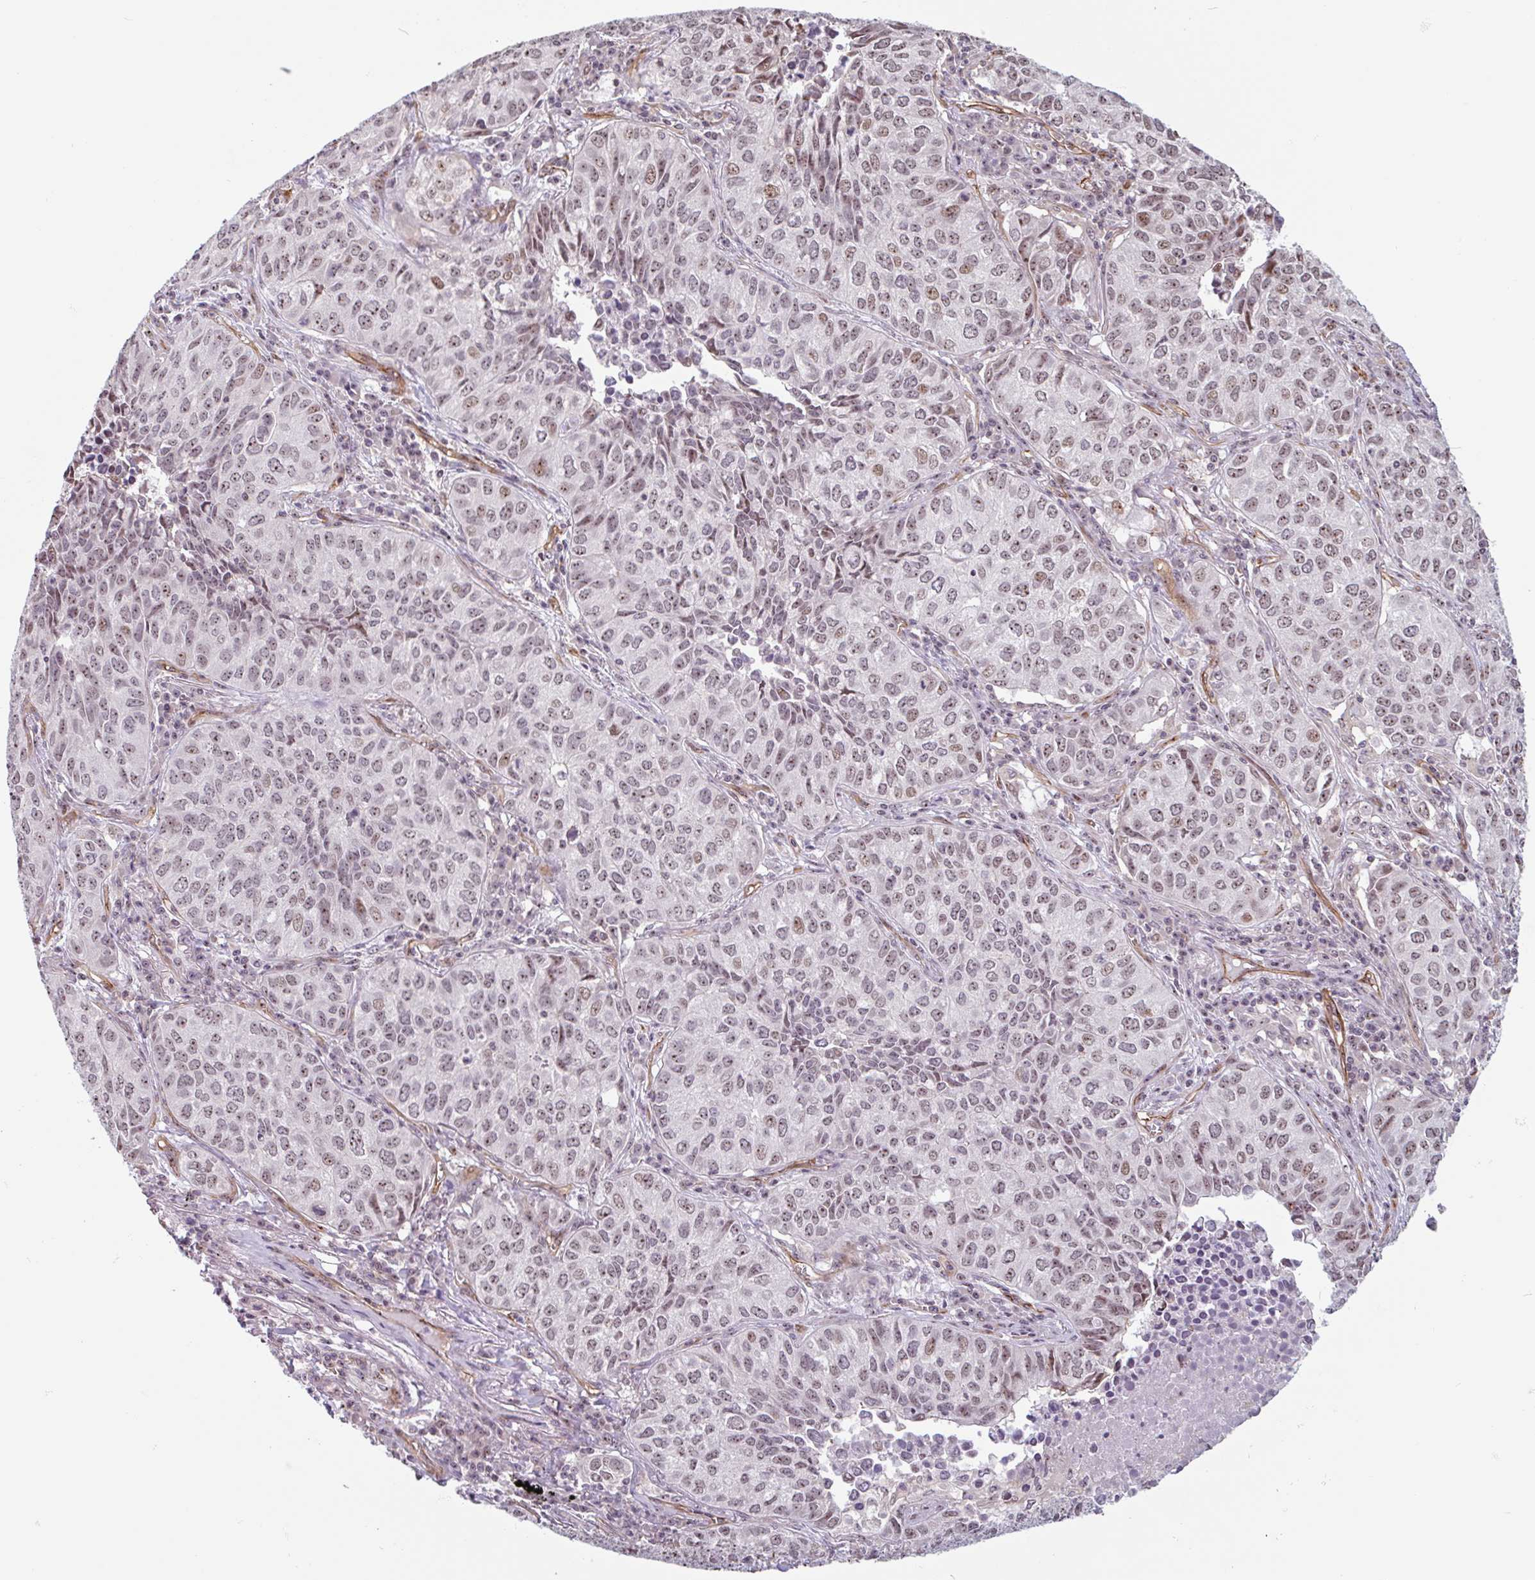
{"staining": {"intensity": "moderate", "quantity": "25%-75%", "location": "nuclear"}, "tissue": "lung cancer", "cell_type": "Tumor cells", "image_type": "cancer", "snomed": [{"axis": "morphology", "description": "Adenocarcinoma, NOS"}, {"axis": "topography", "description": "Lung"}], "caption": "The image reveals staining of lung adenocarcinoma, revealing moderate nuclear protein positivity (brown color) within tumor cells.", "gene": "ZNF689", "patient": {"sex": "female", "age": 50}}